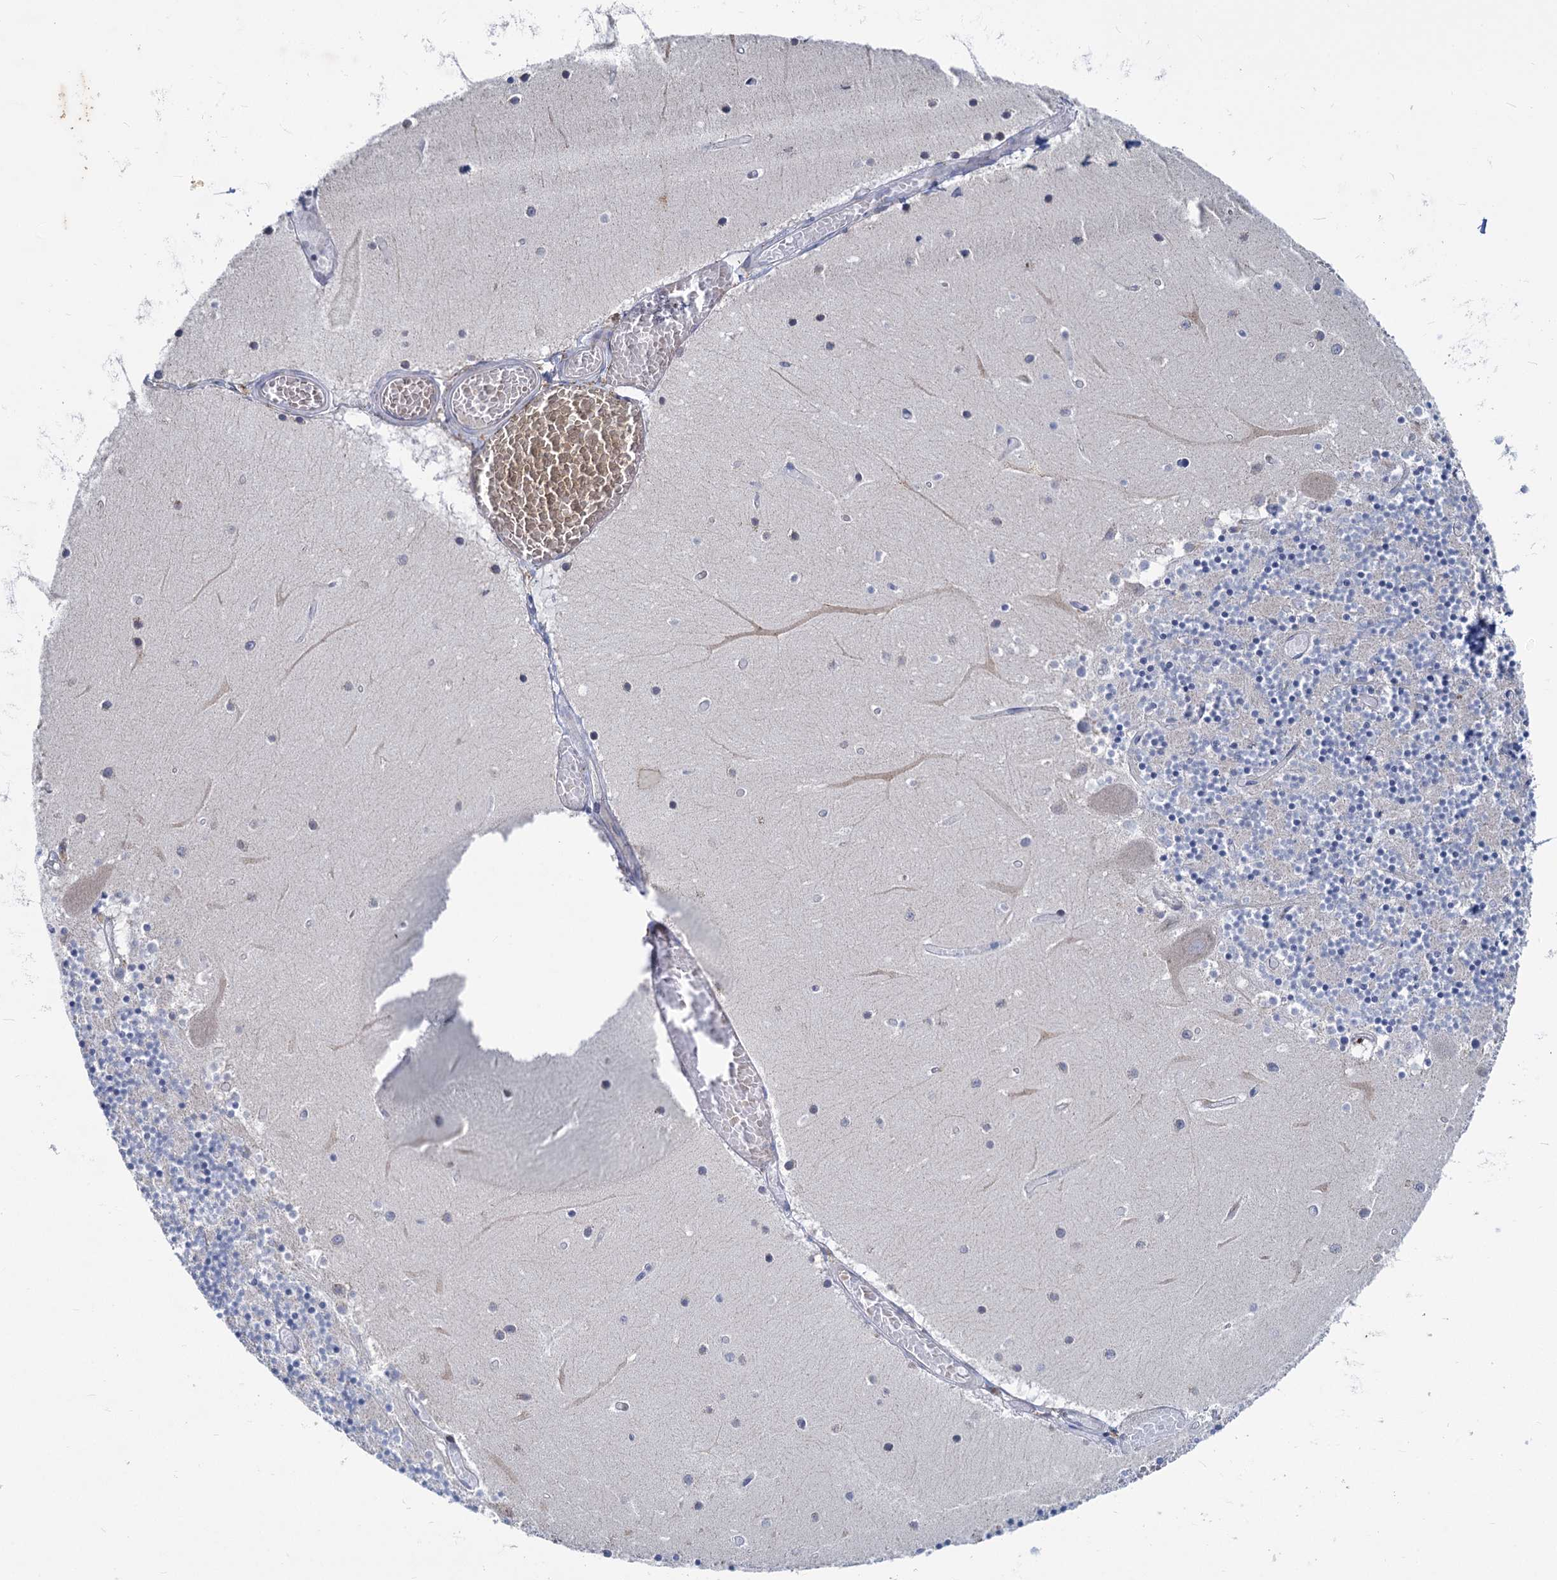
{"staining": {"intensity": "negative", "quantity": "none", "location": "none"}, "tissue": "cerebellum", "cell_type": "Cells in granular layer", "image_type": "normal", "snomed": [{"axis": "morphology", "description": "Normal tissue, NOS"}, {"axis": "topography", "description": "Cerebellum"}], "caption": "Immunohistochemical staining of normal human cerebellum exhibits no significant expression in cells in granular layer.", "gene": "PRSS35", "patient": {"sex": "female", "age": 28}}